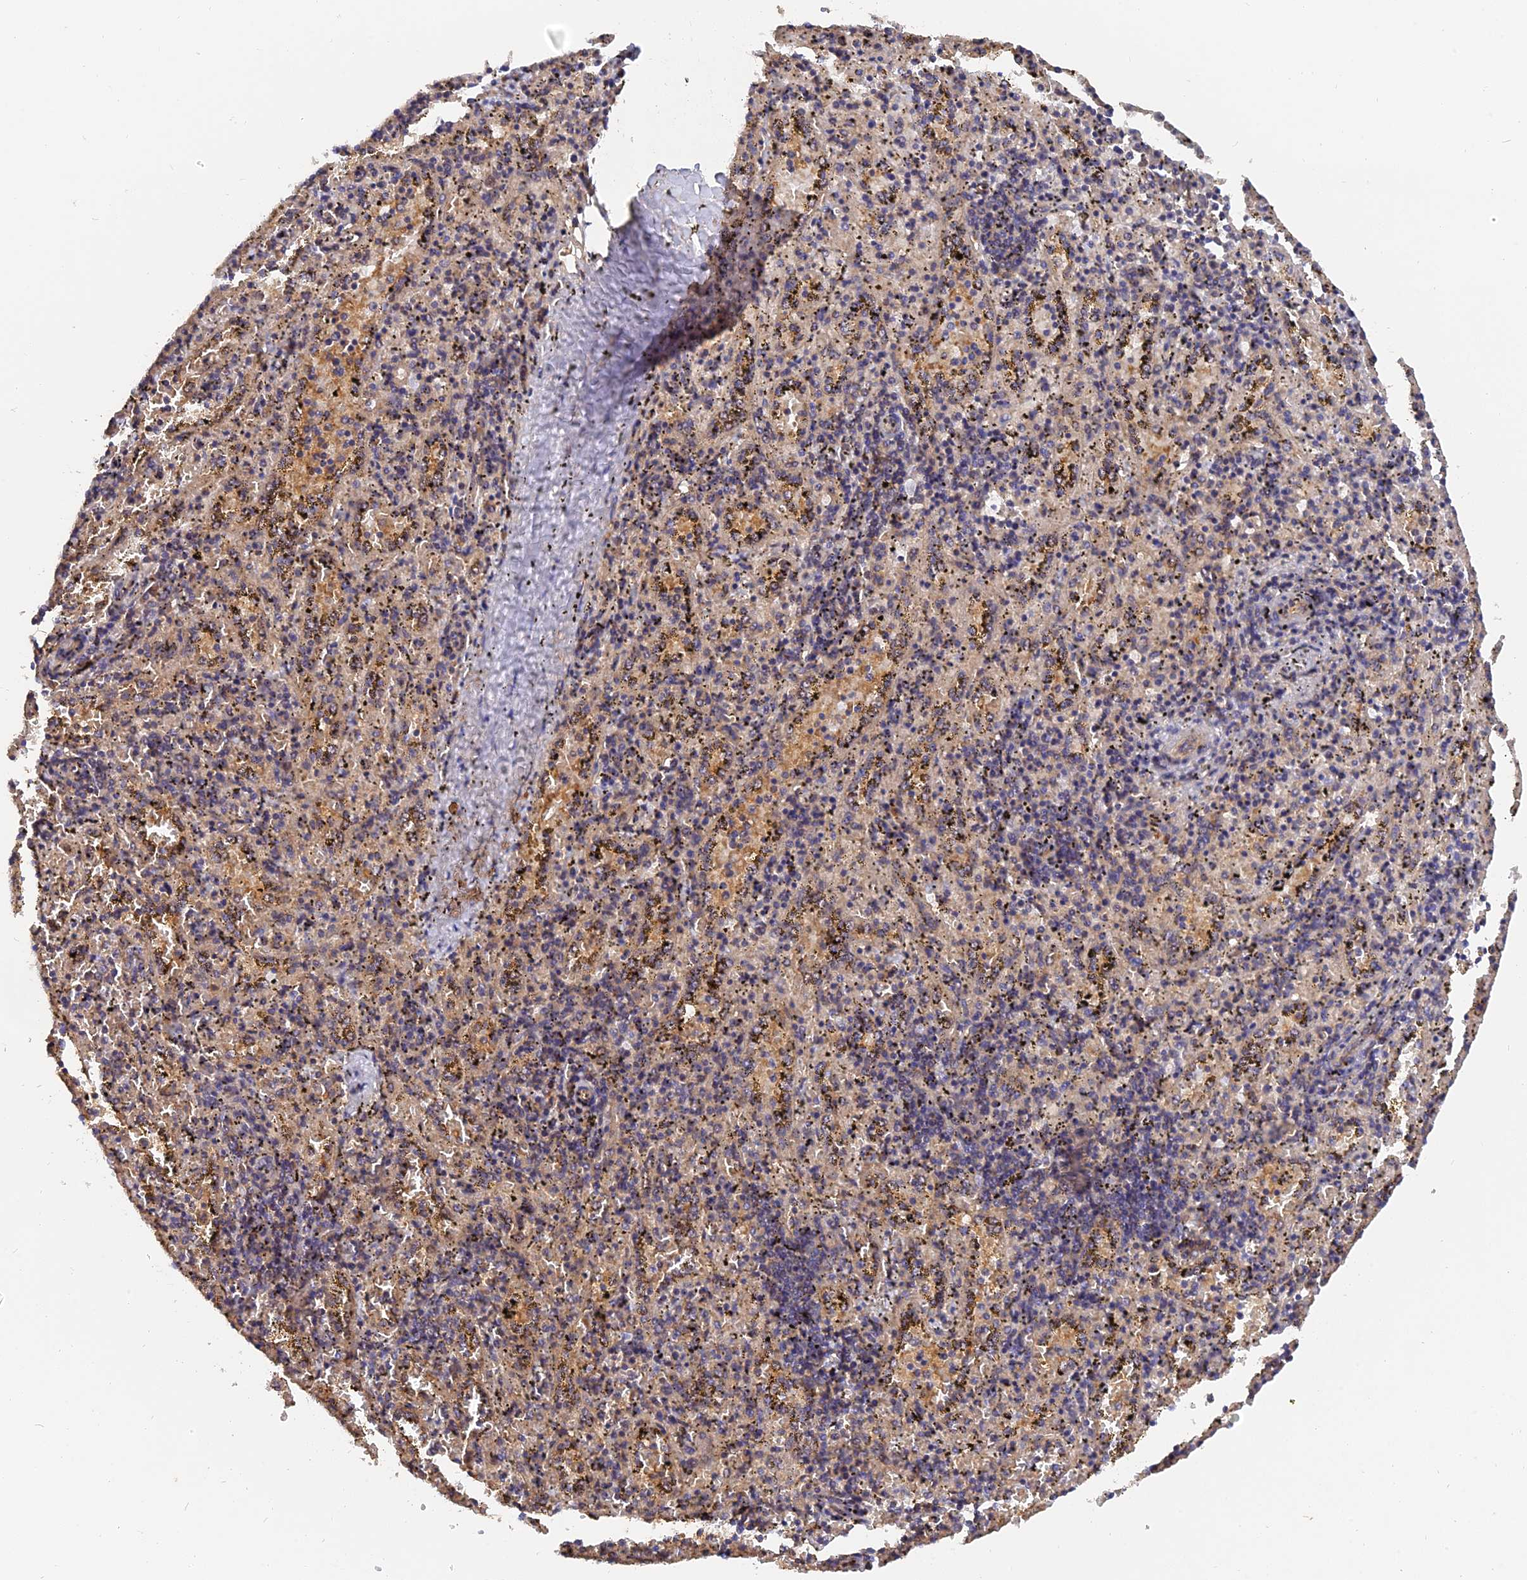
{"staining": {"intensity": "weak", "quantity": "<25%", "location": "cytoplasmic/membranous"}, "tissue": "spleen", "cell_type": "Cells in red pulp", "image_type": "normal", "snomed": [{"axis": "morphology", "description": "Normal tissue, NOS"}, {"axis": "topography", "description": "Spleen"}], "caption": "IHC photomicrograph of normal spleen: spleen stained with DAB reveals no significant protein positivity in cells in red pulp. (Brightfield microscopy of DAB (3,3'-diaminobenzidine) IHC at high magnification).", "gene": "SLC38A11", "patient": {"sex": "male", "age": 11}}